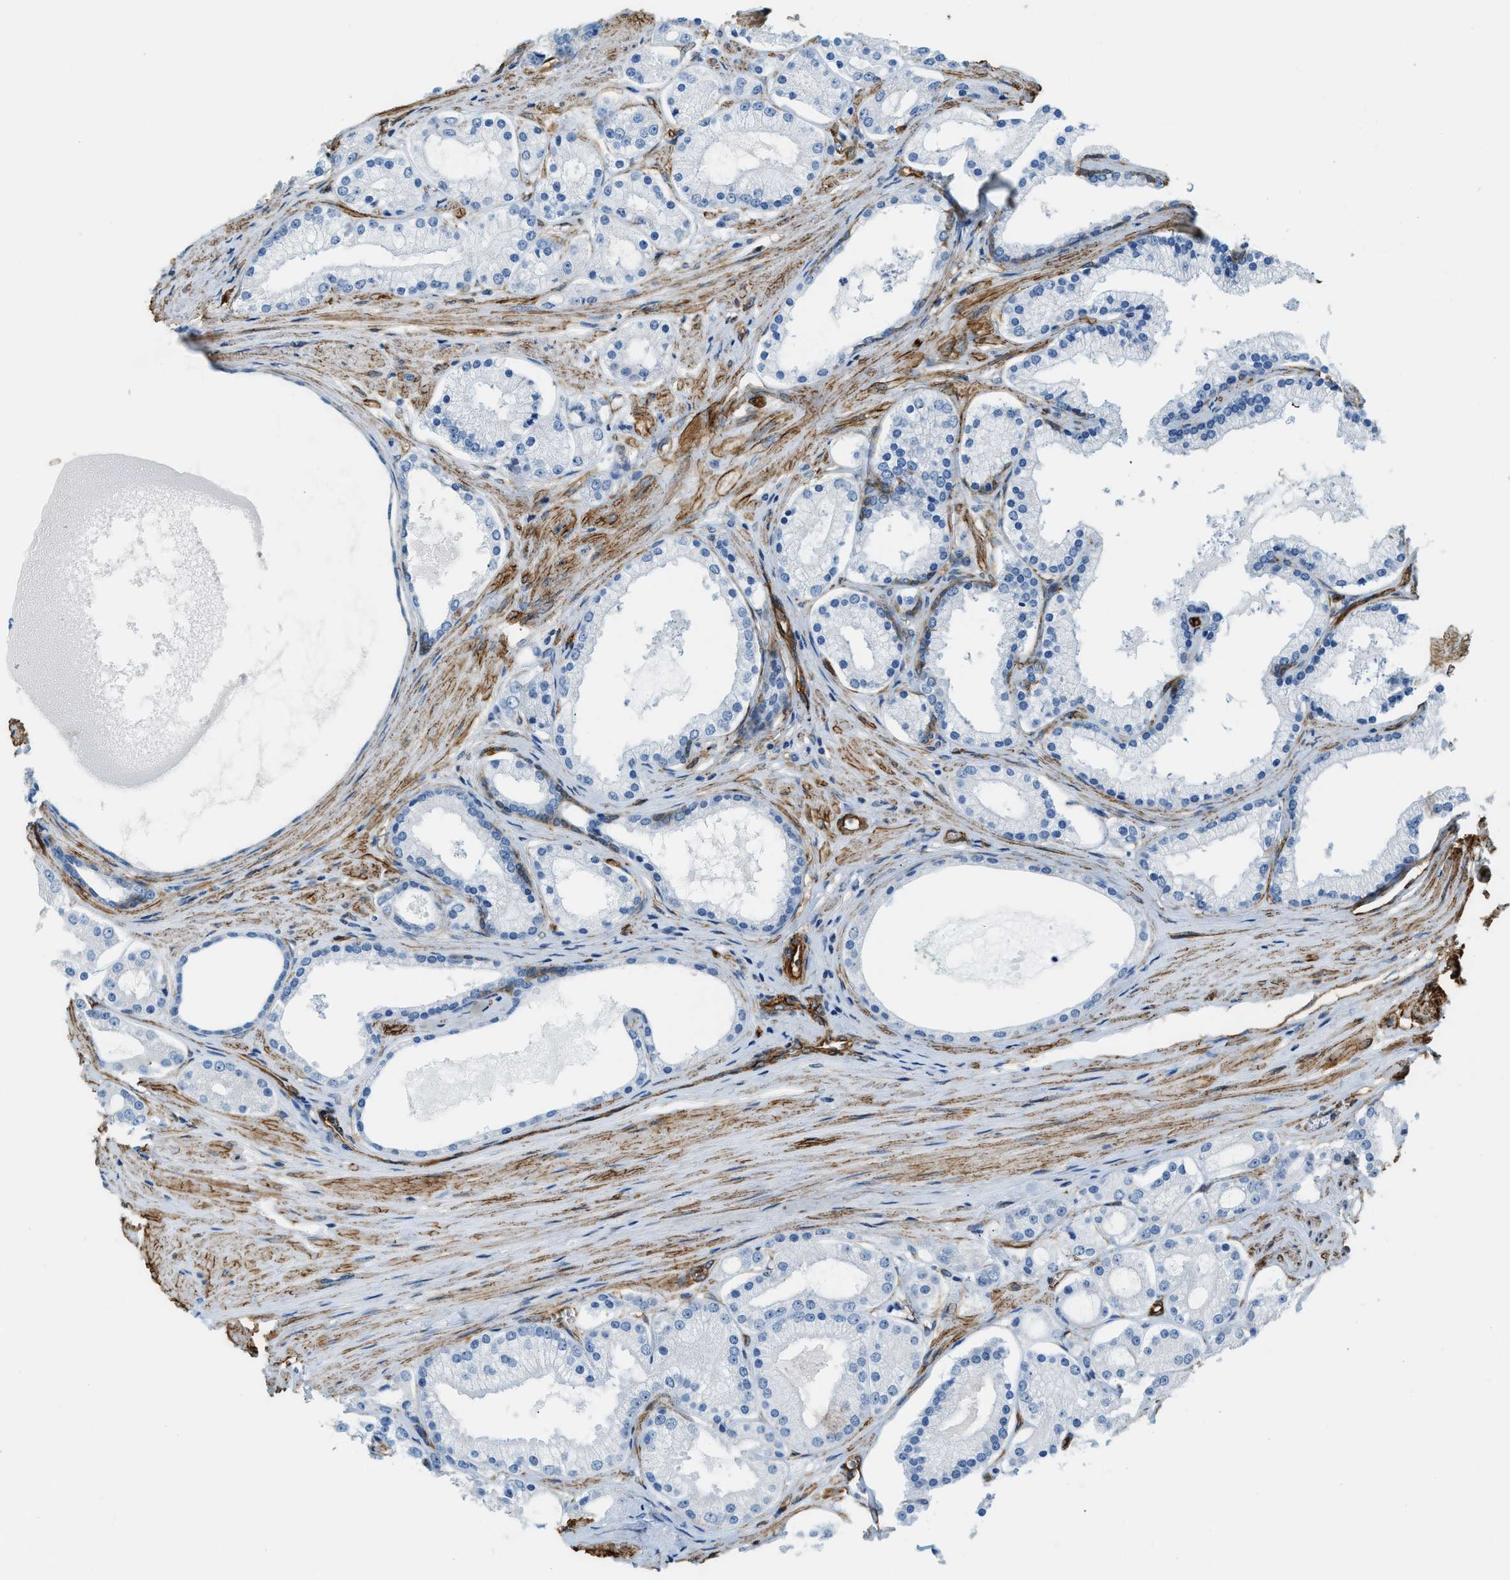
{"staining": {"intensity": "negative", "quantity": "none", "location": "none"}, "tissue": "prostate cancer", "cell_type": "Tumor cells", "image_type": "cancer", "snomed": [{"axis": "morphology", "description": "Adenocarcinoma, High grade"}, {"axis": "topography", "description": "Prostate"}], "caption": "An IHC histopathology image of prostate cancer (adenocarcinoma (high-grade)) is shown. There is no staining in tumor cells of prostate cancer (adenocarcinoma (high-grade)).", "gene": "TMEM43", "patient": {"sex": "male", "age": 66}}